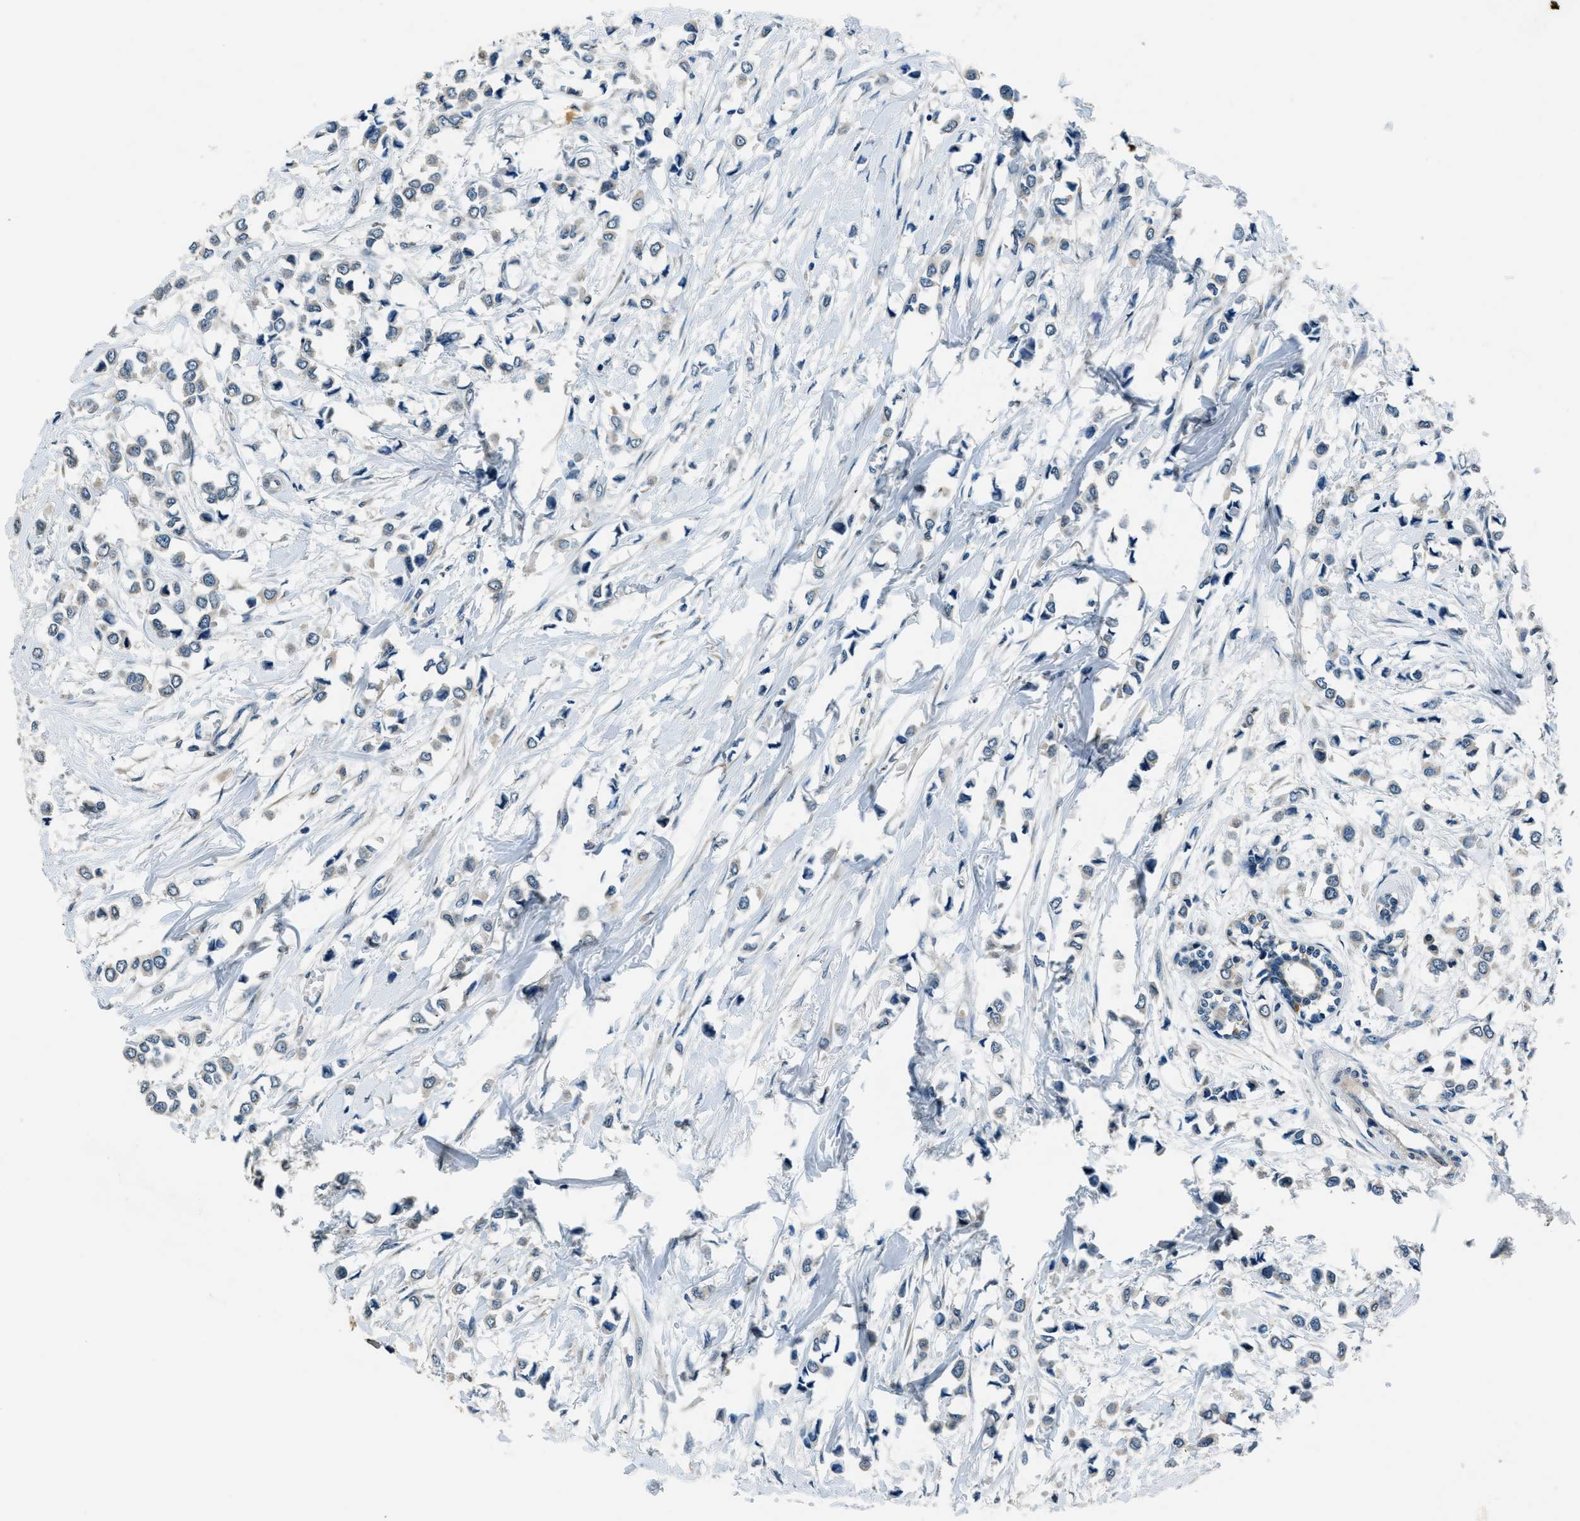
{"staining": {"intensity": "negative", "quantity": "none", "location": "none"}, "tissue": "breast cancer", "cell_type": "Tumor cells", "image_type": "cancer", "snomed": [{"axis": "morphology", "description": "Lobular carcinoma"}, {"axis": "topography", "description": "Breast"}], "caption": "Immunohistochemistry micrograph of human breast cancer (lobular carcinoma) stained for a protein (brown), which reveals no positivity in tumor cells.", "gene": "NME8", "patient": {"sex": "female", "age": 51}}